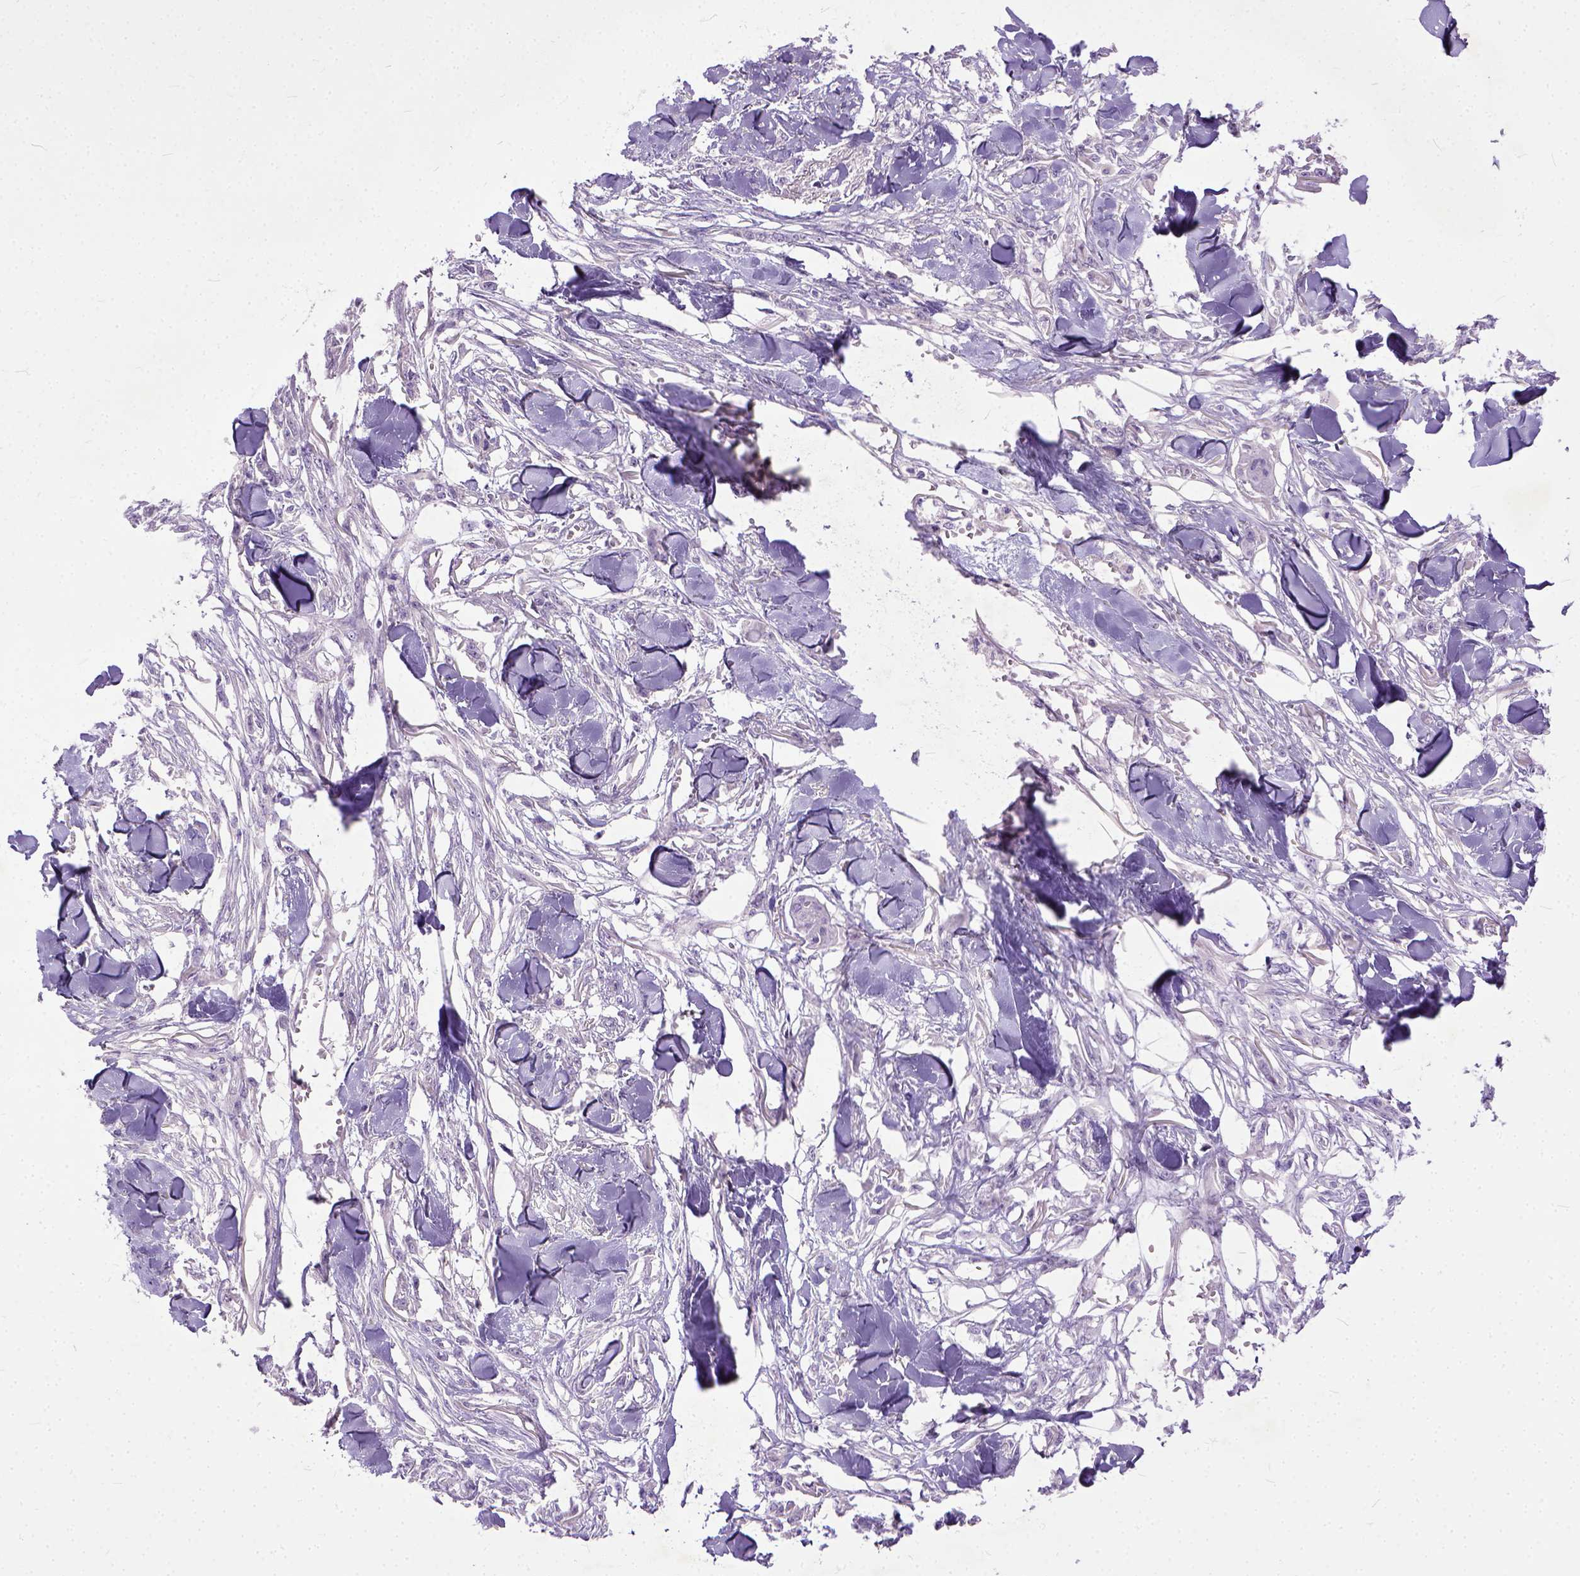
{"staining": {"intensity": "negative", "quantity": "none", "location": "none"}, "tissue": "skin cancer", "cell_type": "Tumor cells", "image_type": "cancer", "snomed": [{"axis": "morphology", "description": "Squamous cell carcinoma, NOS"}, {"axis": "topography", "description": "Skin"}], "caption": "Micrograph shows no significant protein staining in tumor cells of skin squamous cell carcinoma.", "gene": "ADGRF1", "patient": {"sex": "female", "age": 59}}